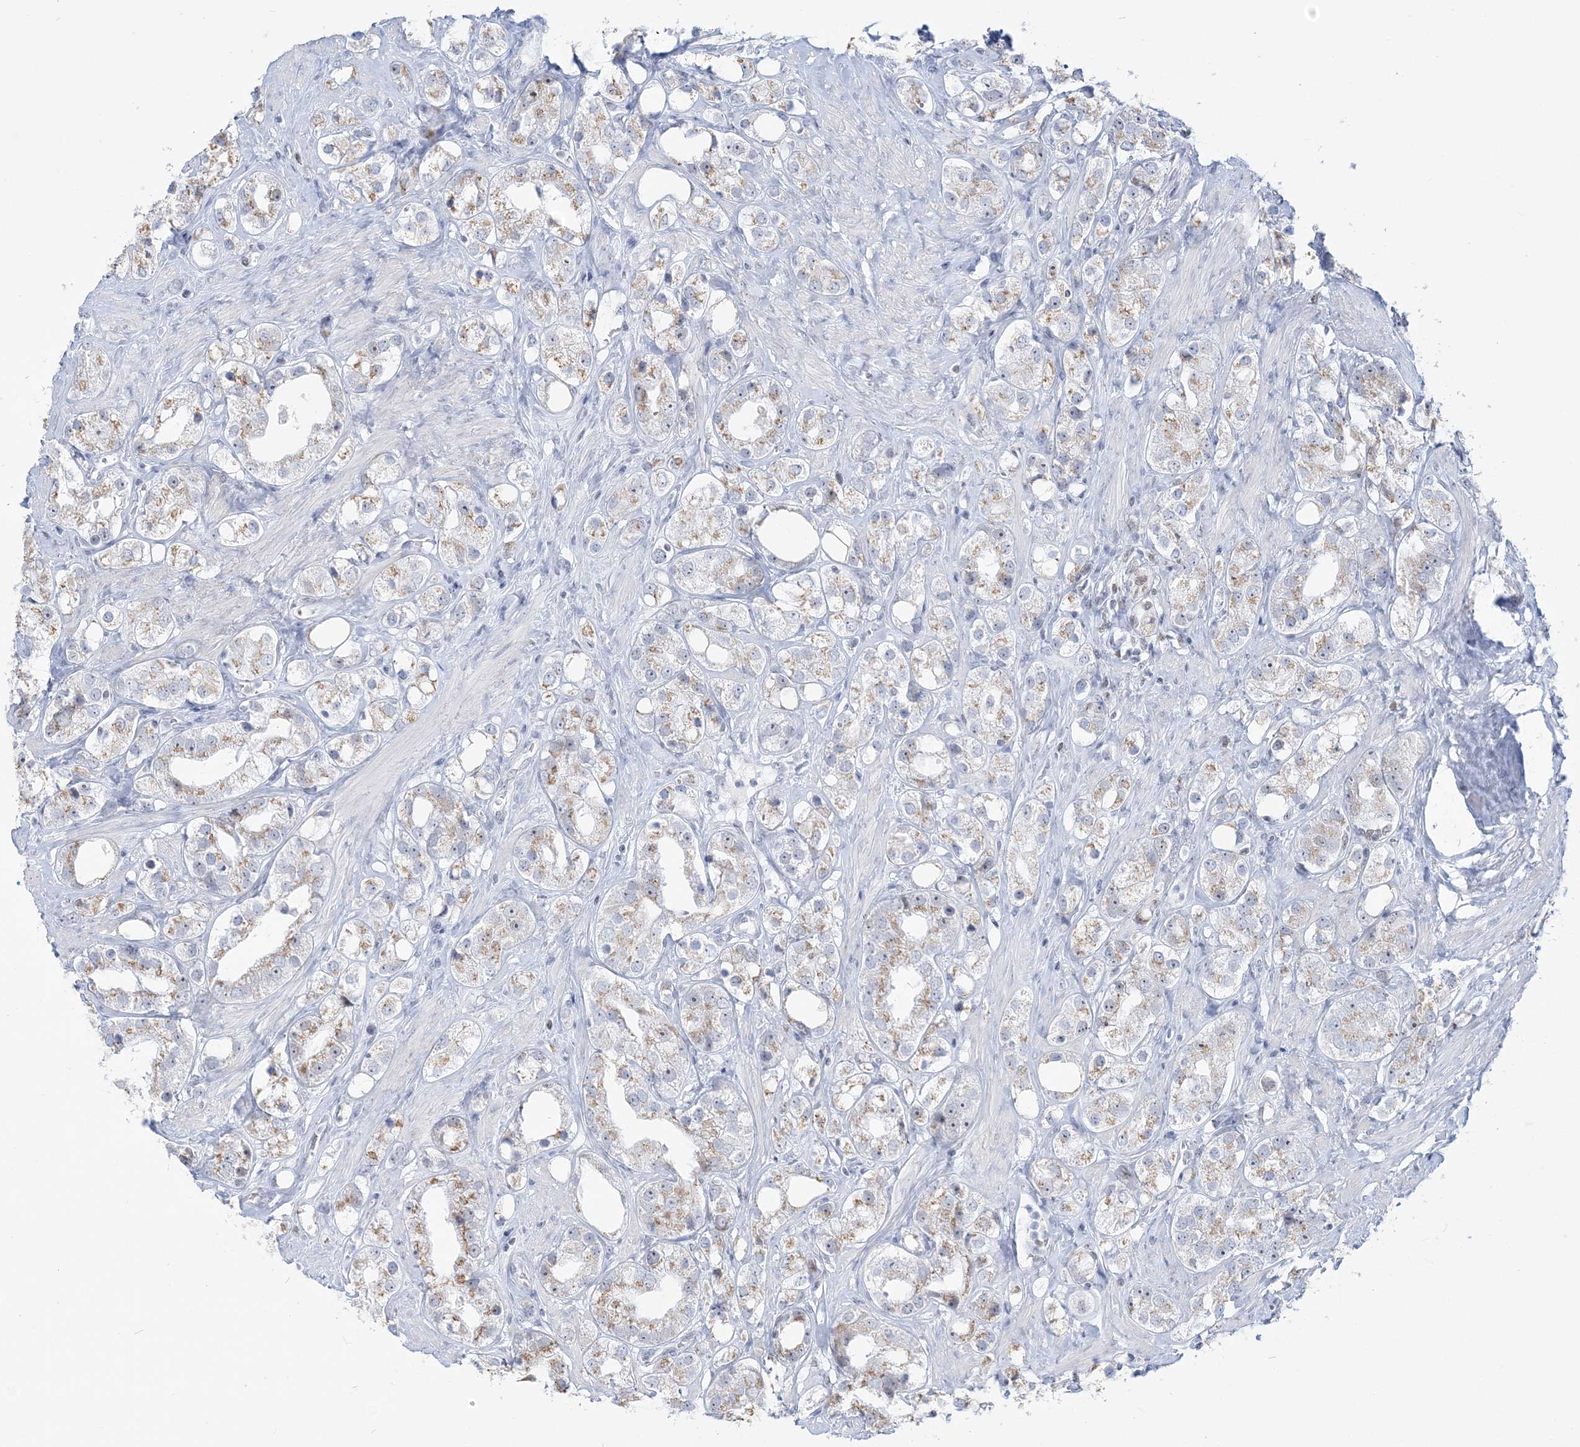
{"staining": {"intensity": "moderate", "quantity": "25%-75%", "location": "cytoplasmic/membranous"}, "tissue": "prostate cancer", "cell_type": "Tumor cells", "image_type": "cancer", "snomed": [{"axis": "morphology", "description": "Adenocarcinoma, NOS"}, {"axis": "topography", "description": "Prostate"}], "caption": "Prostate adenocarcinoma stained with a protein marker demonstrates moderate staining in tumor cells.", "gene": "DDX21", "patient": {"sex": "male", "age": 79}}